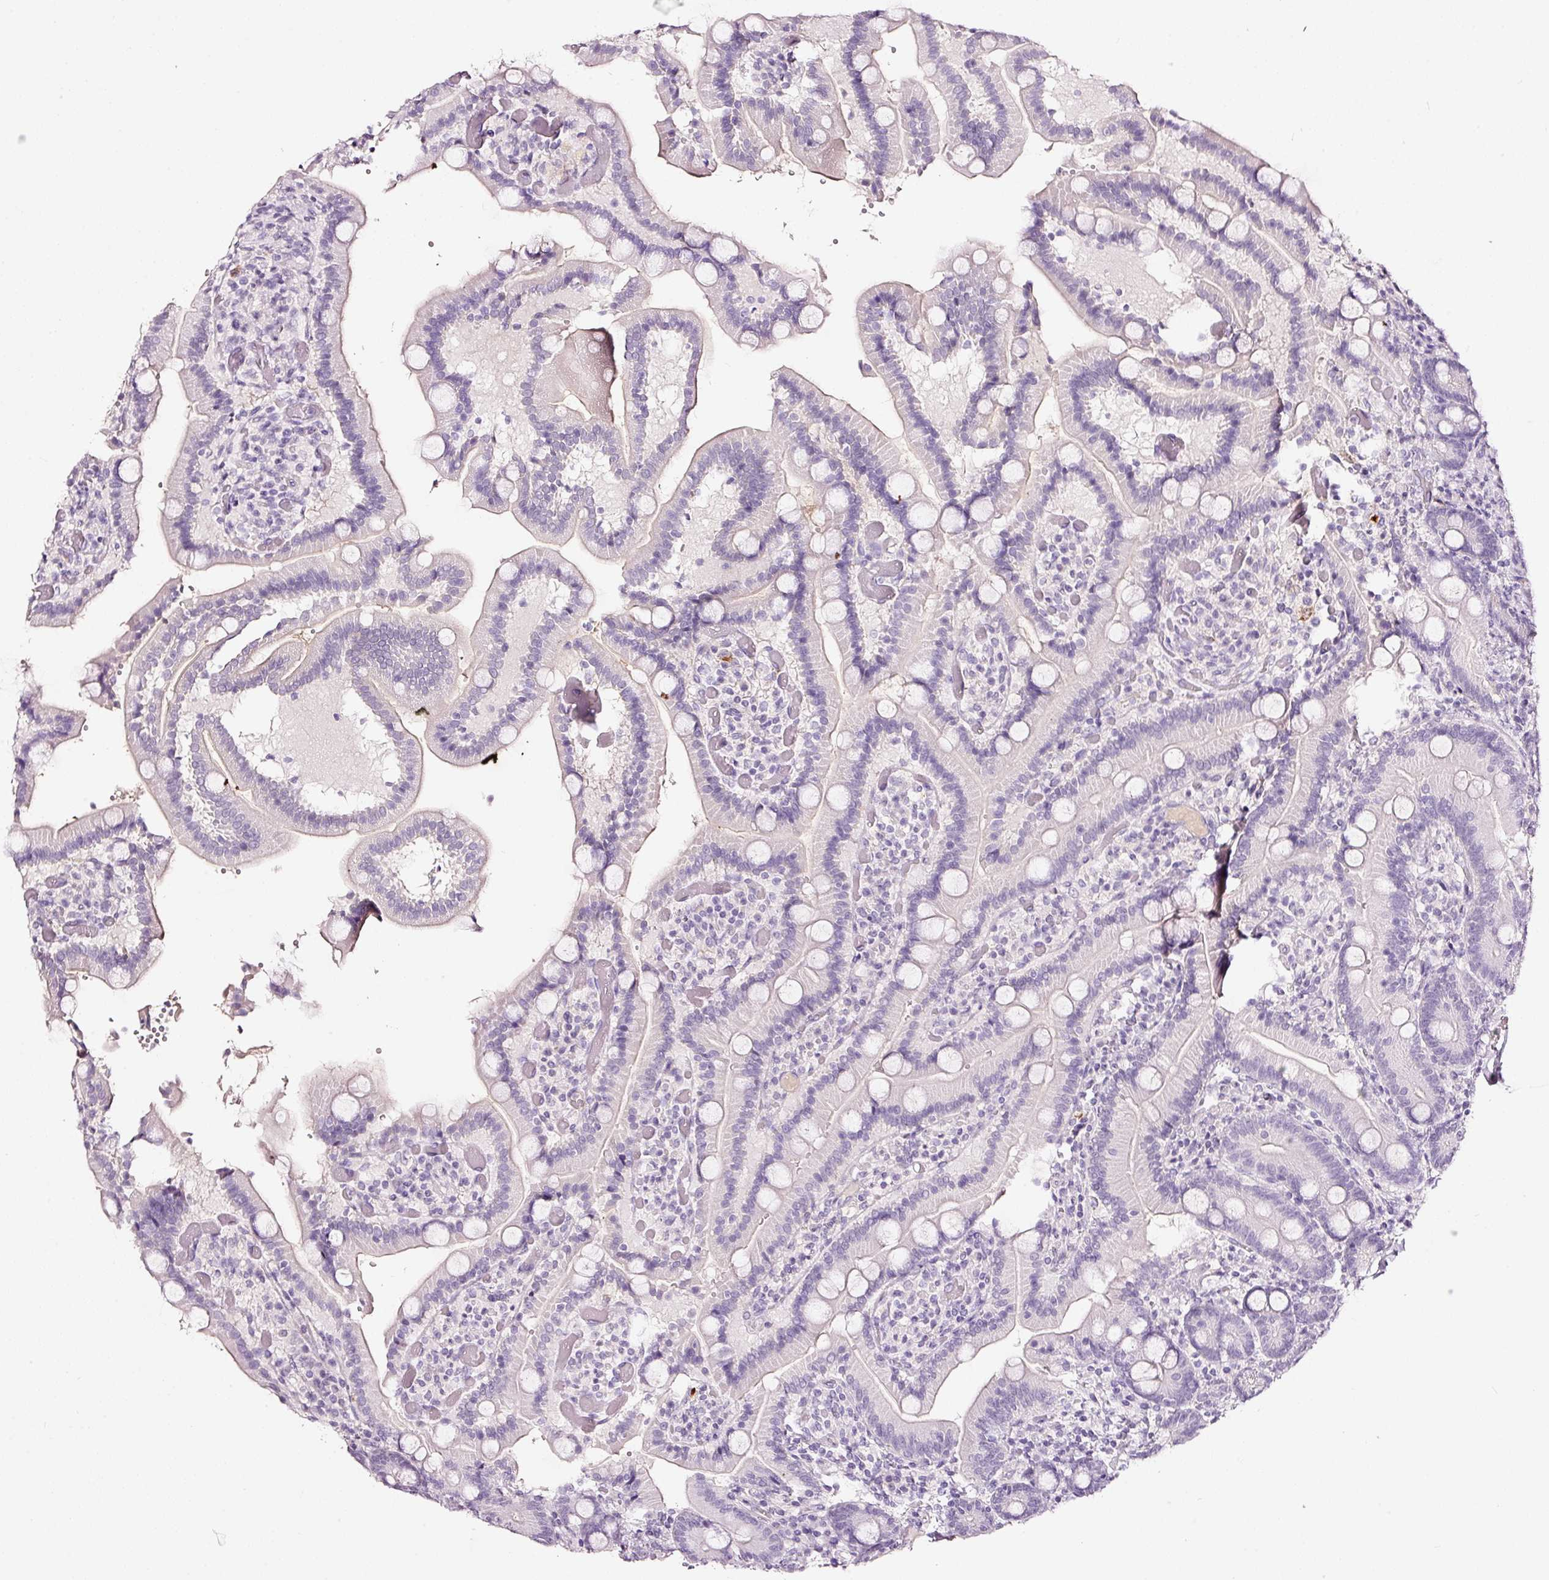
{"staining": {"intensity": "negative", "quantity": "none", "location": "none"}, "tissue": "duodenum", "cell_type": "Glandular cells", "image_type": "normal", "snomed": [{"axis": "morphology", "description": "Normal tissue, NOS"}, {"axis": "topography", "description": "Duodenum"}], "caption": "A histopathology image of duodenum stained for a protein exhibits no brown staining in glandular cells. (Brightfield microscopy of DAB immunohistochemistry at high magnification).", "gene": "LAMP3", "patient": {"sex": "female", "age": 62}}